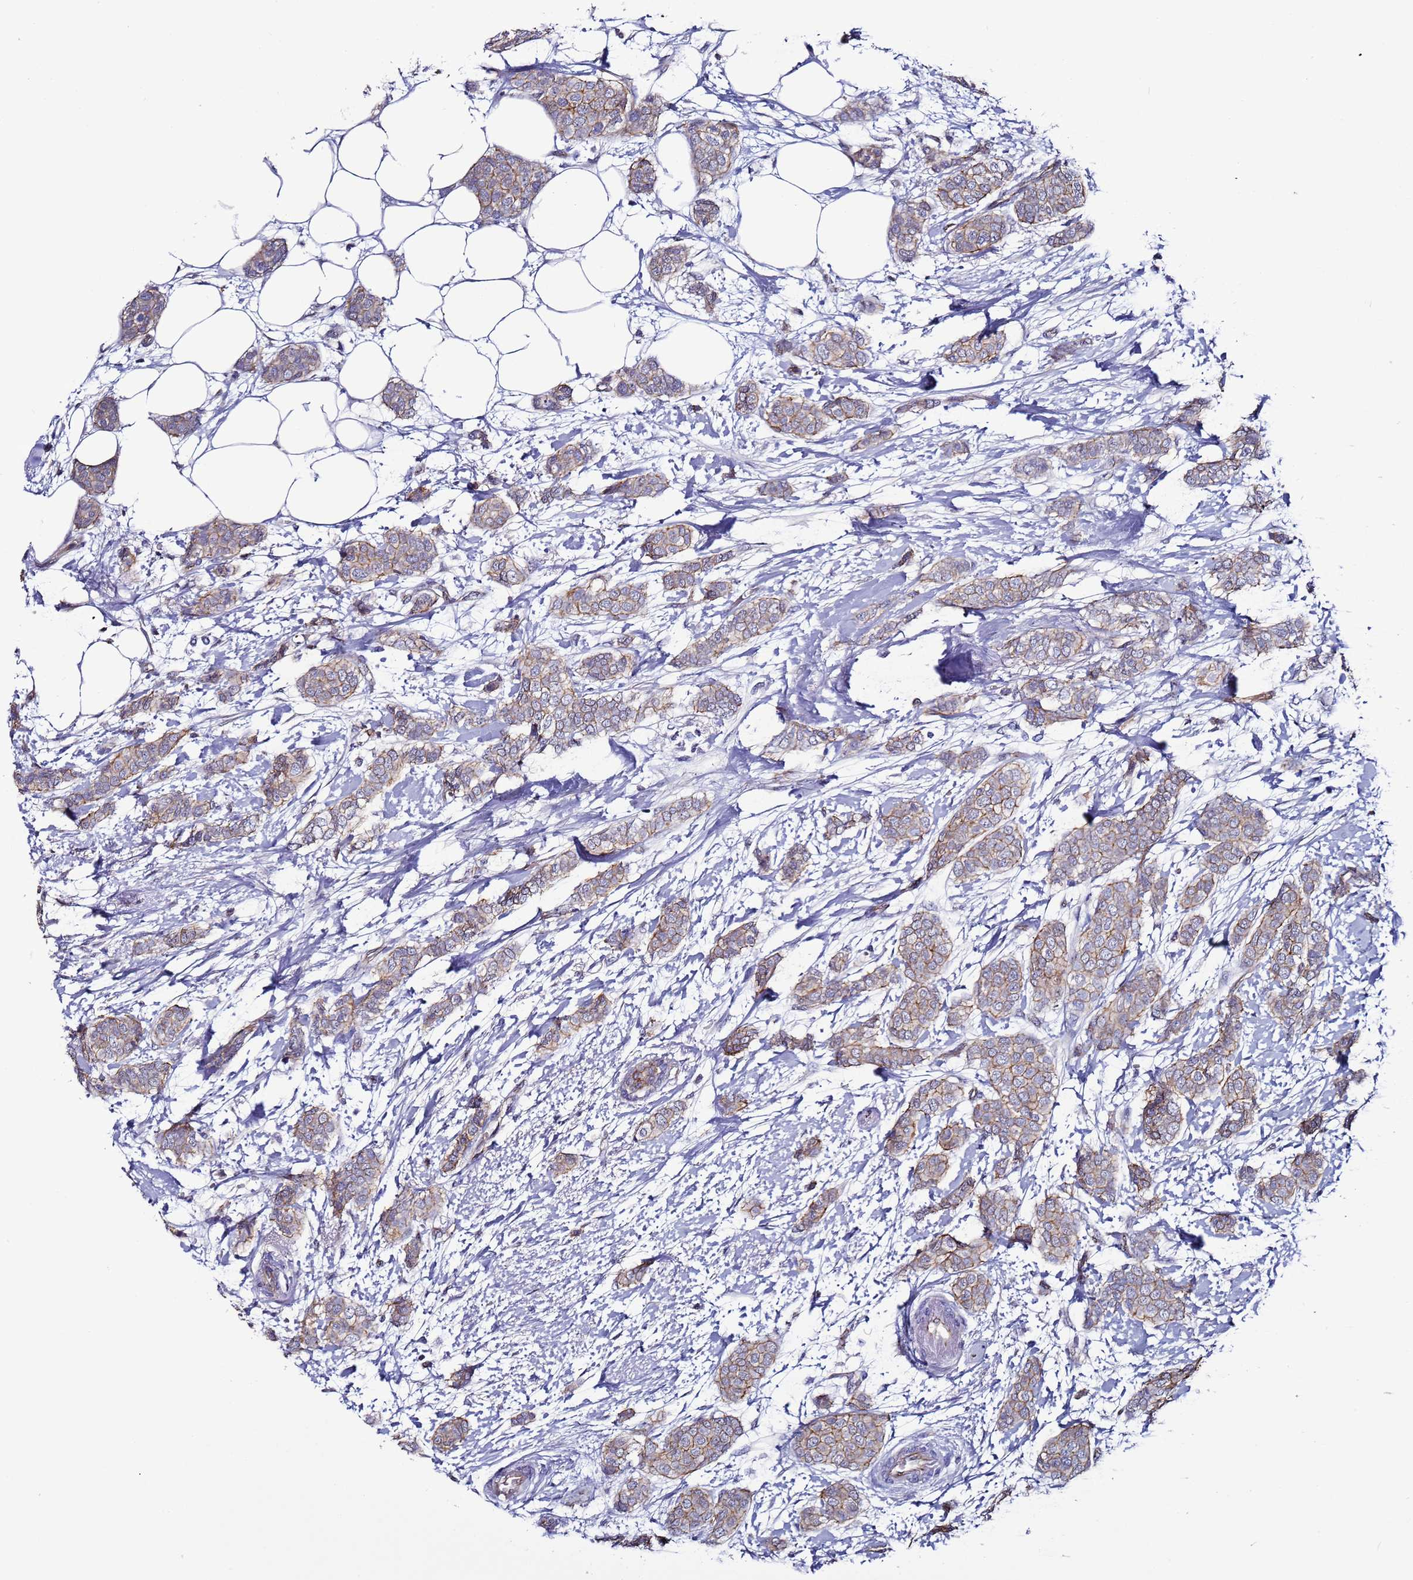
{"staining": {"intensity": "weak", "quantity": "25%-75%", "location": "cytoplasmic/membranous"}, "tissue": "breast cancer", "cell_type": "Tumor cells", "image_type": "cancer", "snomed": [{"axis": "morphology", "description": "Duct carcinoma"}, {"axis": "topography", "description": "Breast"}], "caption": "The histopathology image exhibits staining of infiltrating ductal carcinoma (breast), revealing weak cytoplasmic/membranous protein positivity (brown color) within tumor cells.", "gene": "TENM3", "patient": {"sex": "female", "age": 72}}